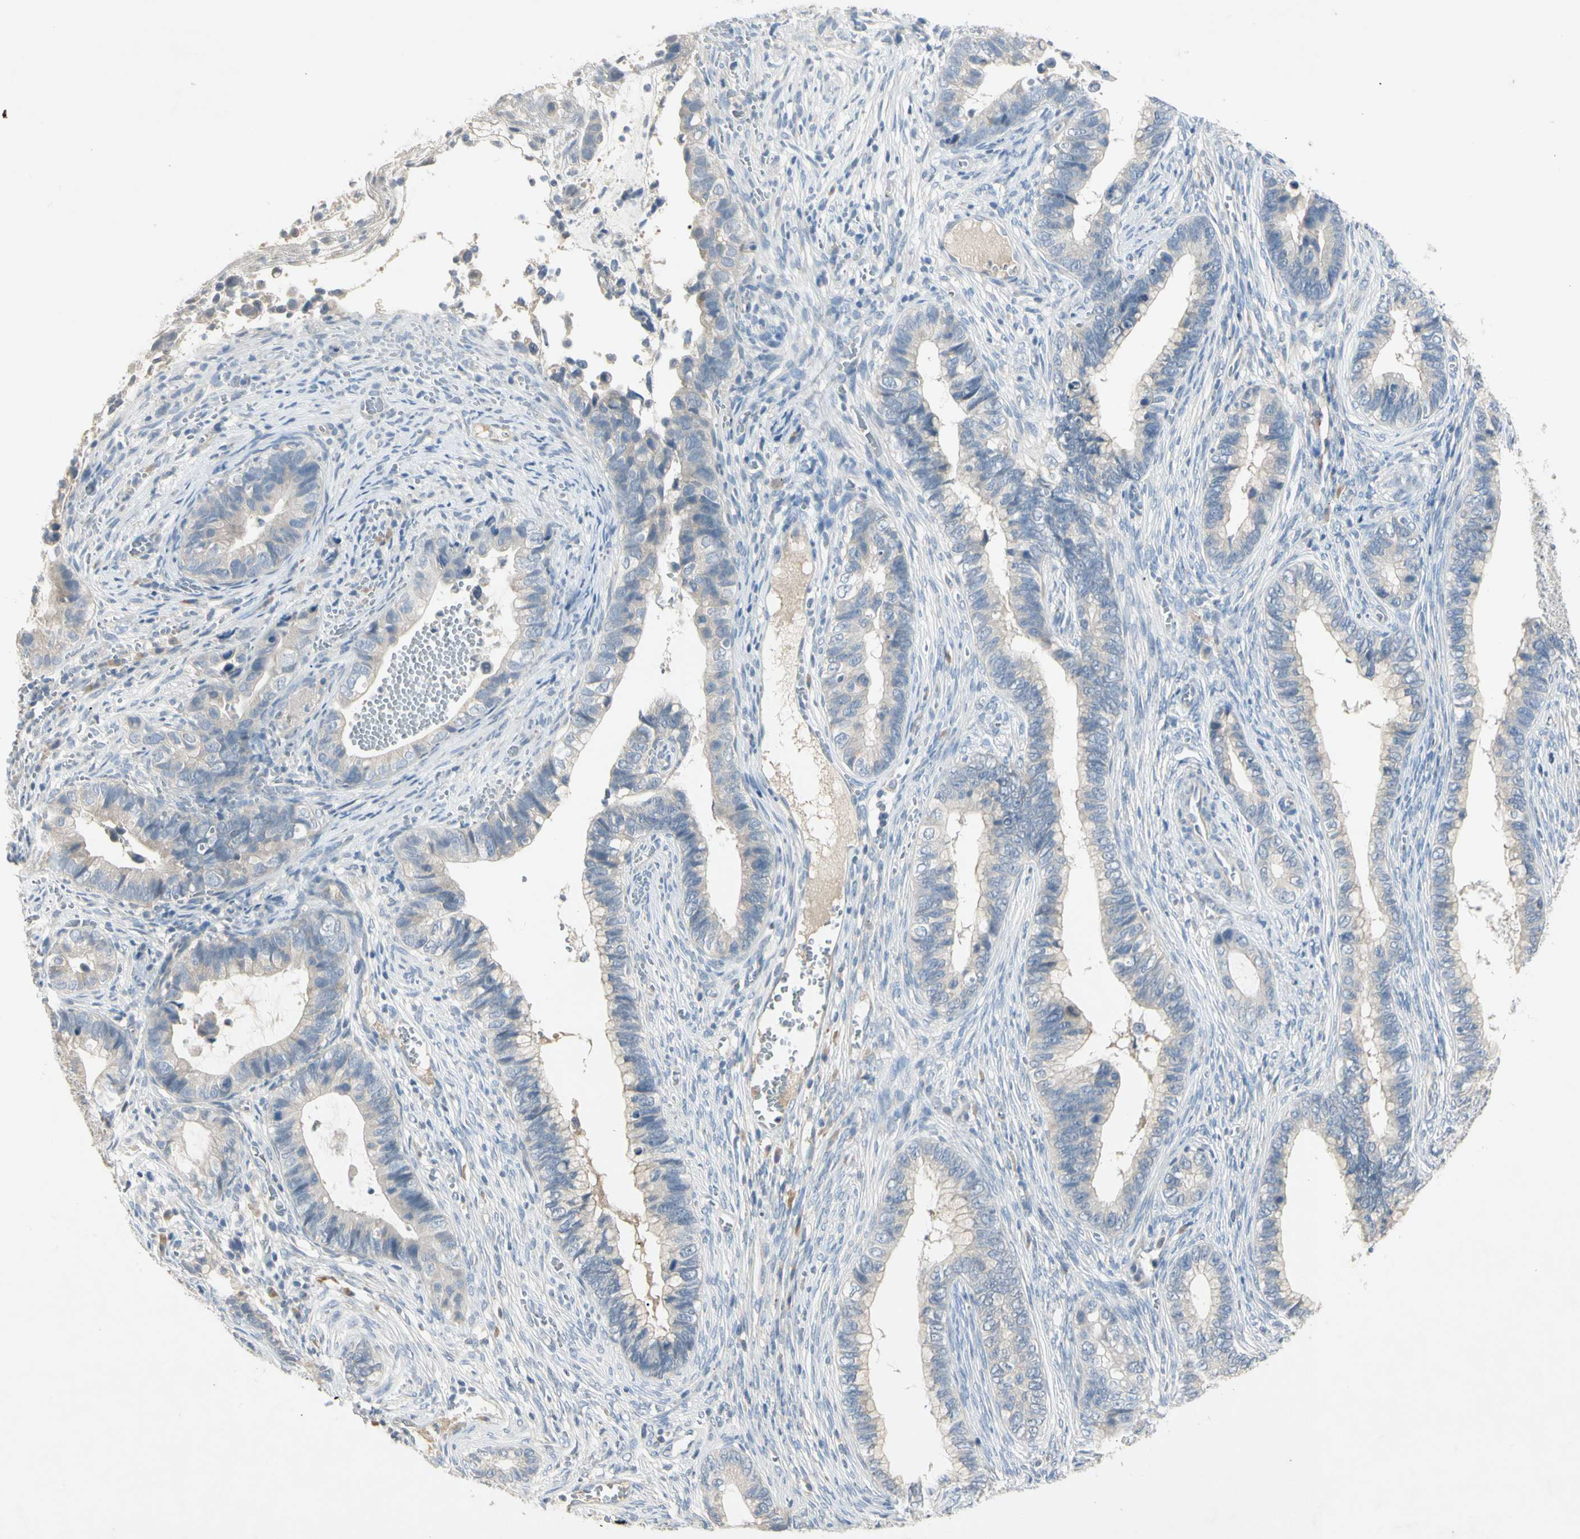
{"staining": {"intensity": "negative", "quantity": "none", "location": "none"}, "tissue": "cervical cancer", "cell_type": "Tumor cells", "image_type": "cancer", "snomed": [{"axis": "morphology", "description": "Adenocarcinoma, NOS"}, {"axis": "topography", "description": "Cervix"}], "caption": "A micrograph of cervical cancer stained for a protein exhibits no brown staining in tumor cells.", "gene": "PRSS21", "patient": {"sex": "female", "age": 44}}